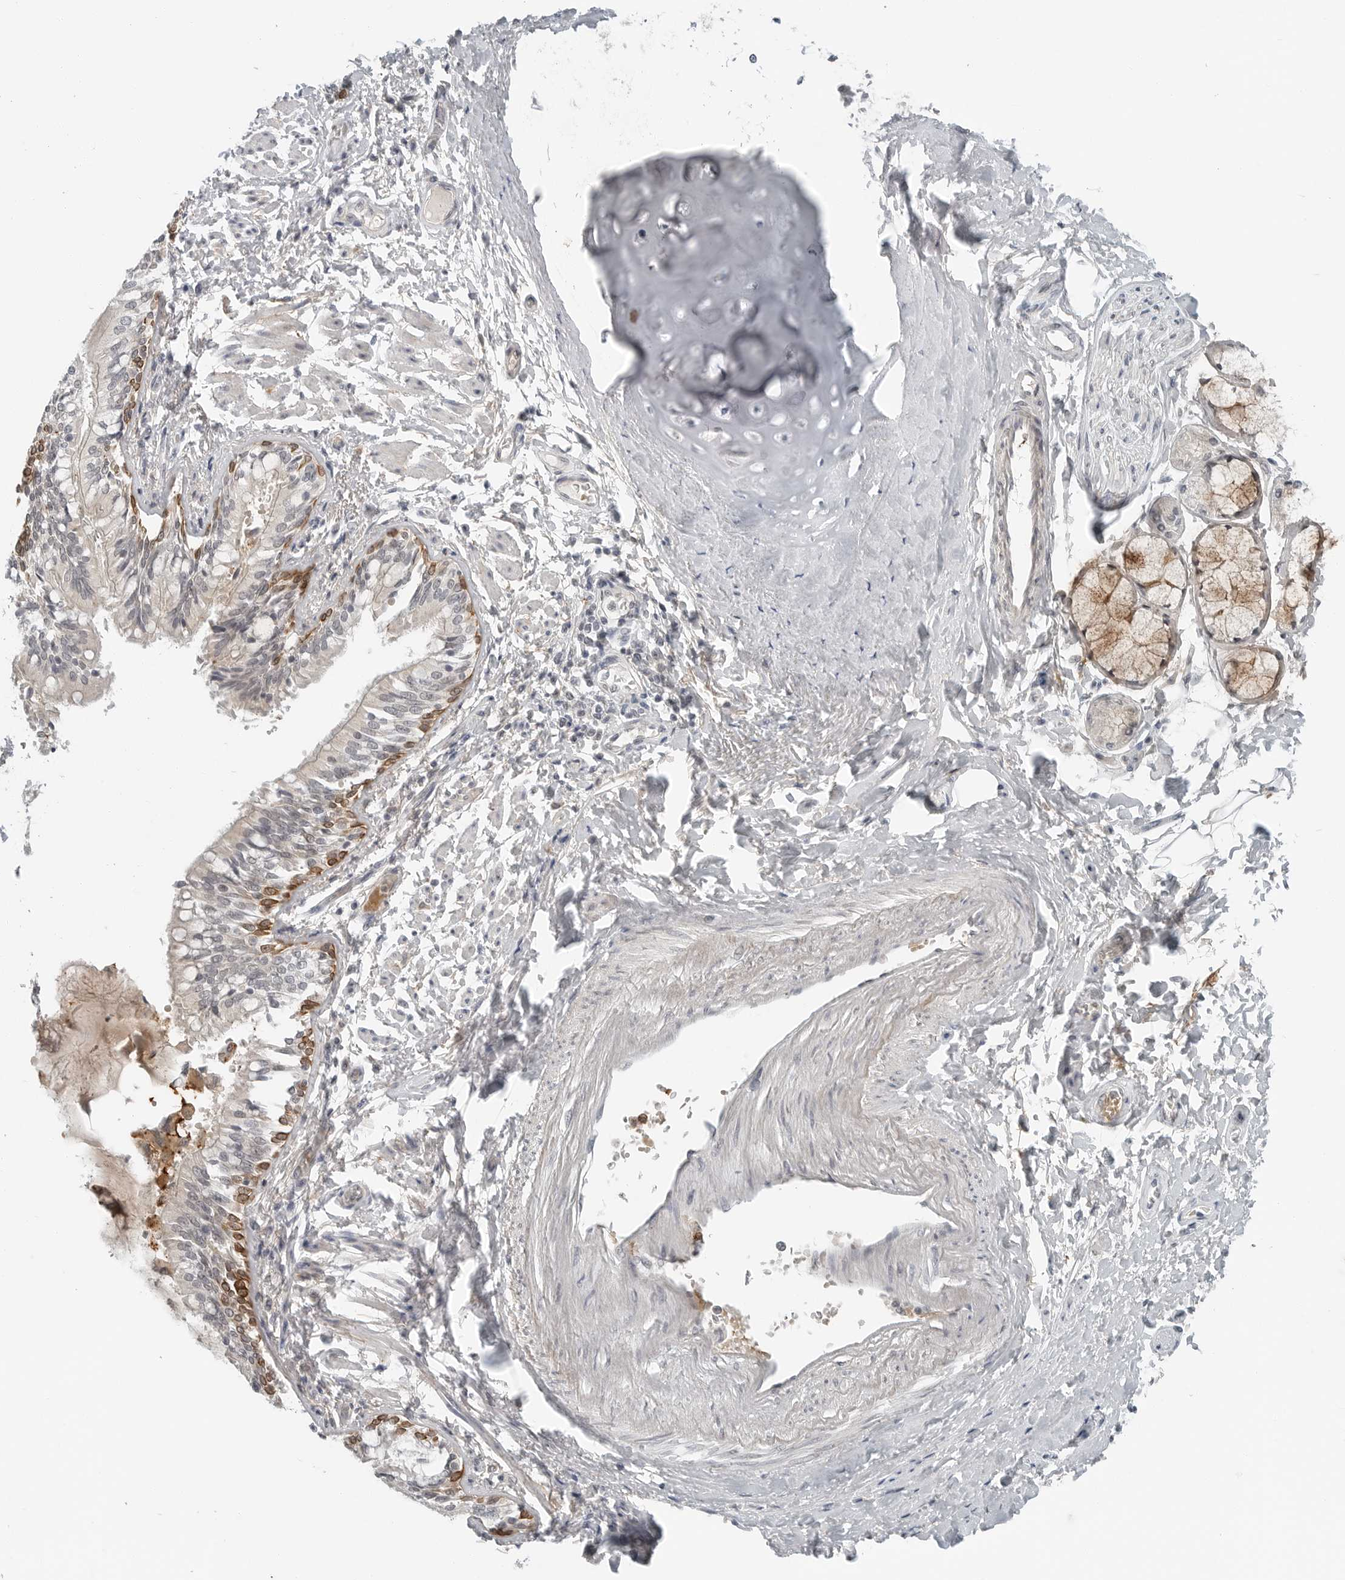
{"staining": {"intensity": "moderate", "quantity": "25%-75%", "location": "cytoplasmic/membranous"}, "tissue": "bronchus", "cell_type": "Respiratory epithelial cells", "image_type": "normal", "snomed": [{"axis": "morphology", "description": "Normal tissue, NOS"}, {"axis": "morphology", "description": "Inflammation, NOS"}, {"axis": "topography", "description": "Lung"}], "caption": "Immunohistochemistry of normal human bronchus shows medium levels of moderate cytoplasmic/membranous positivity in about 25%-75% of respiratory epithelial cells.", "gene": "FCRLB", "patient": {"sex": "female", "age": 46}}